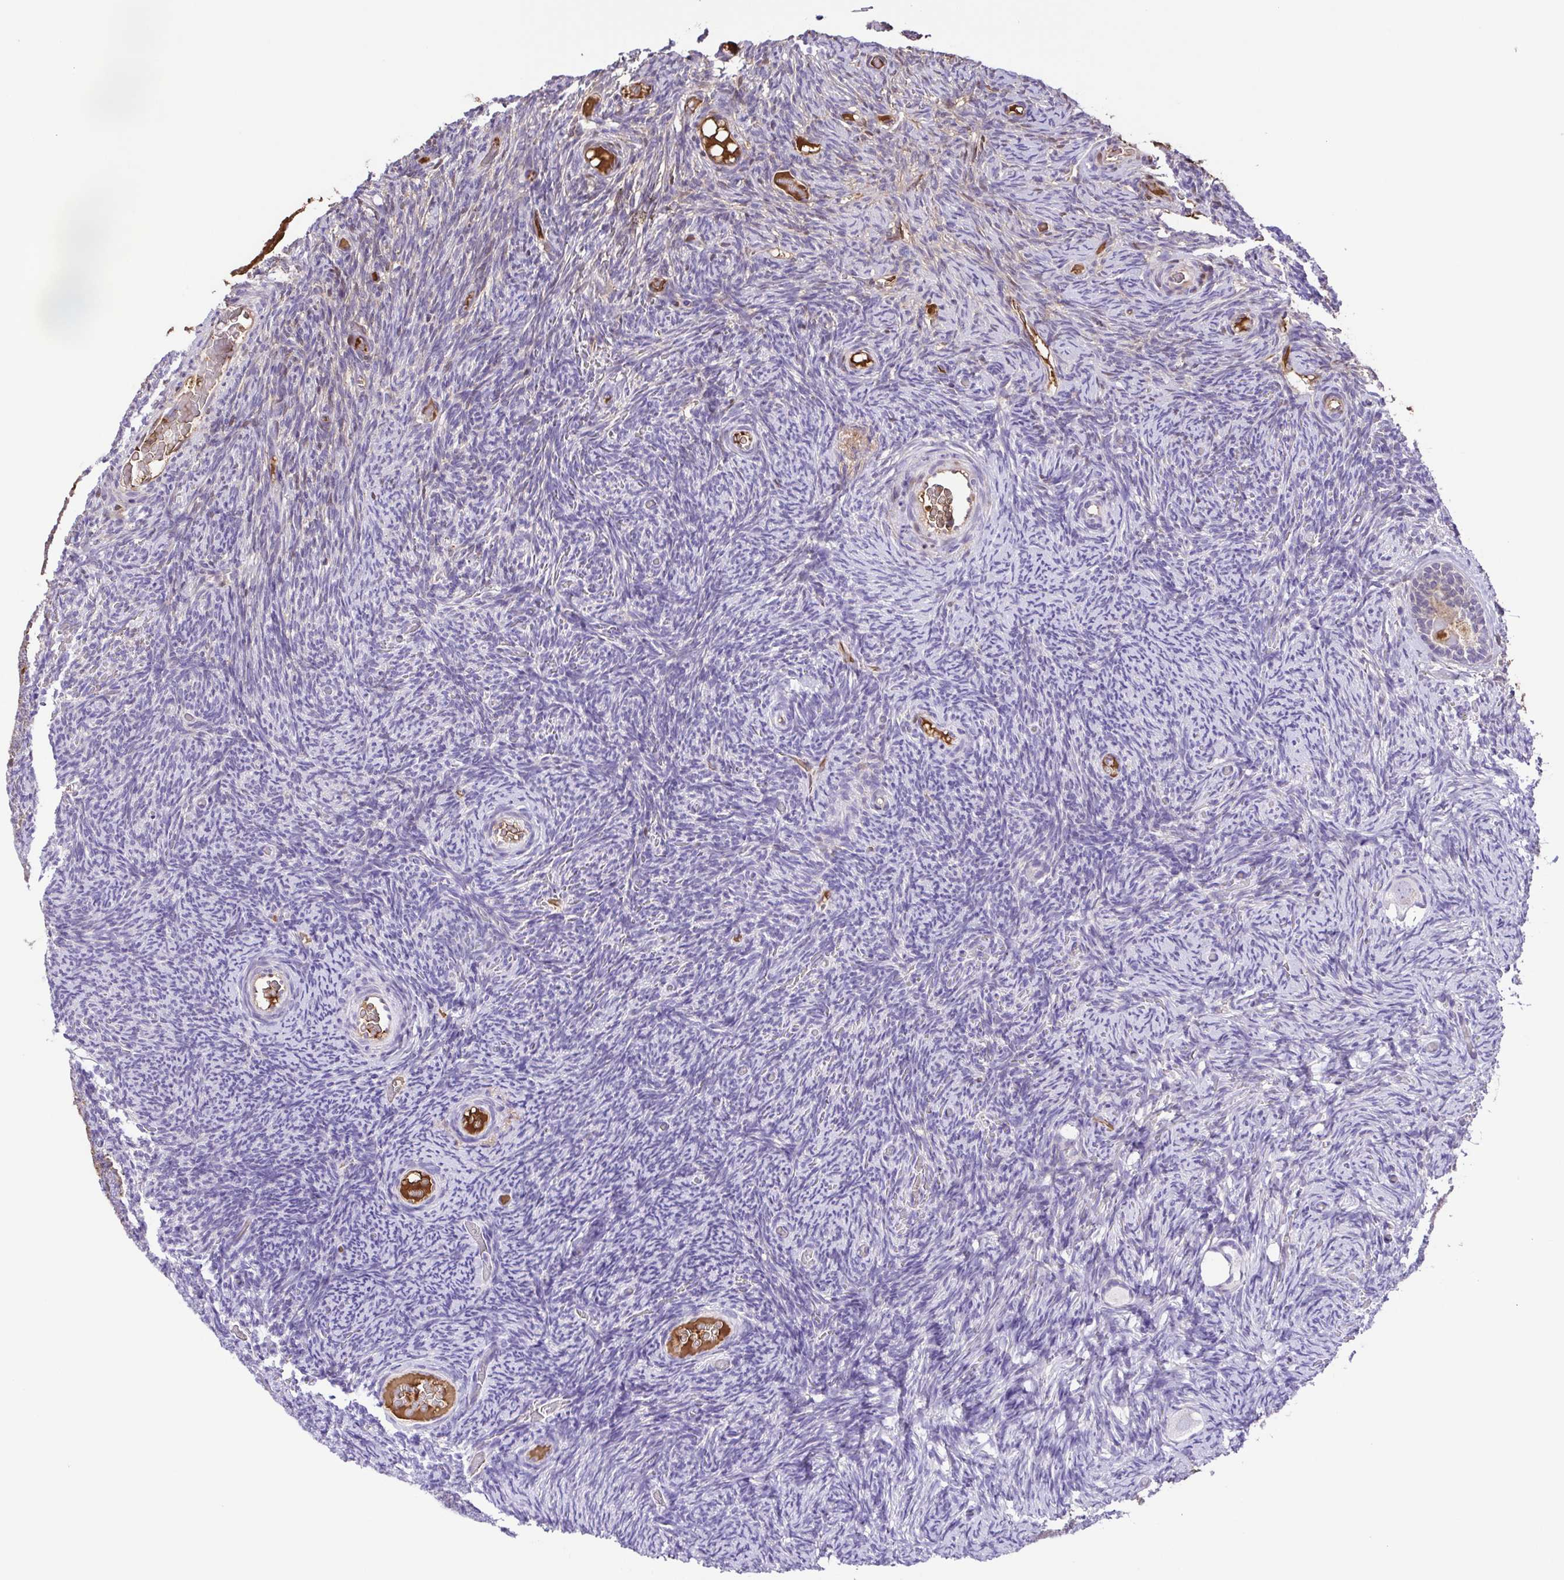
{"staining": {"intensity": "negative", "quantity": "none", "location": "none"}, "tissue": "ovary", "cell_type": "Follicle cells", "image_type": "normal", "snomed": [{"axis": "morphology", "description": "Normal tissue, NOS"}, {"axis": "topography", "description": "Ovary"}], "caption": "DAB immunohistochemical staining of normal human ovary exhibits no significant staining in follicle cells.", "gene": "IGFL1", "patient": {"sex": "female", "age": 34}}